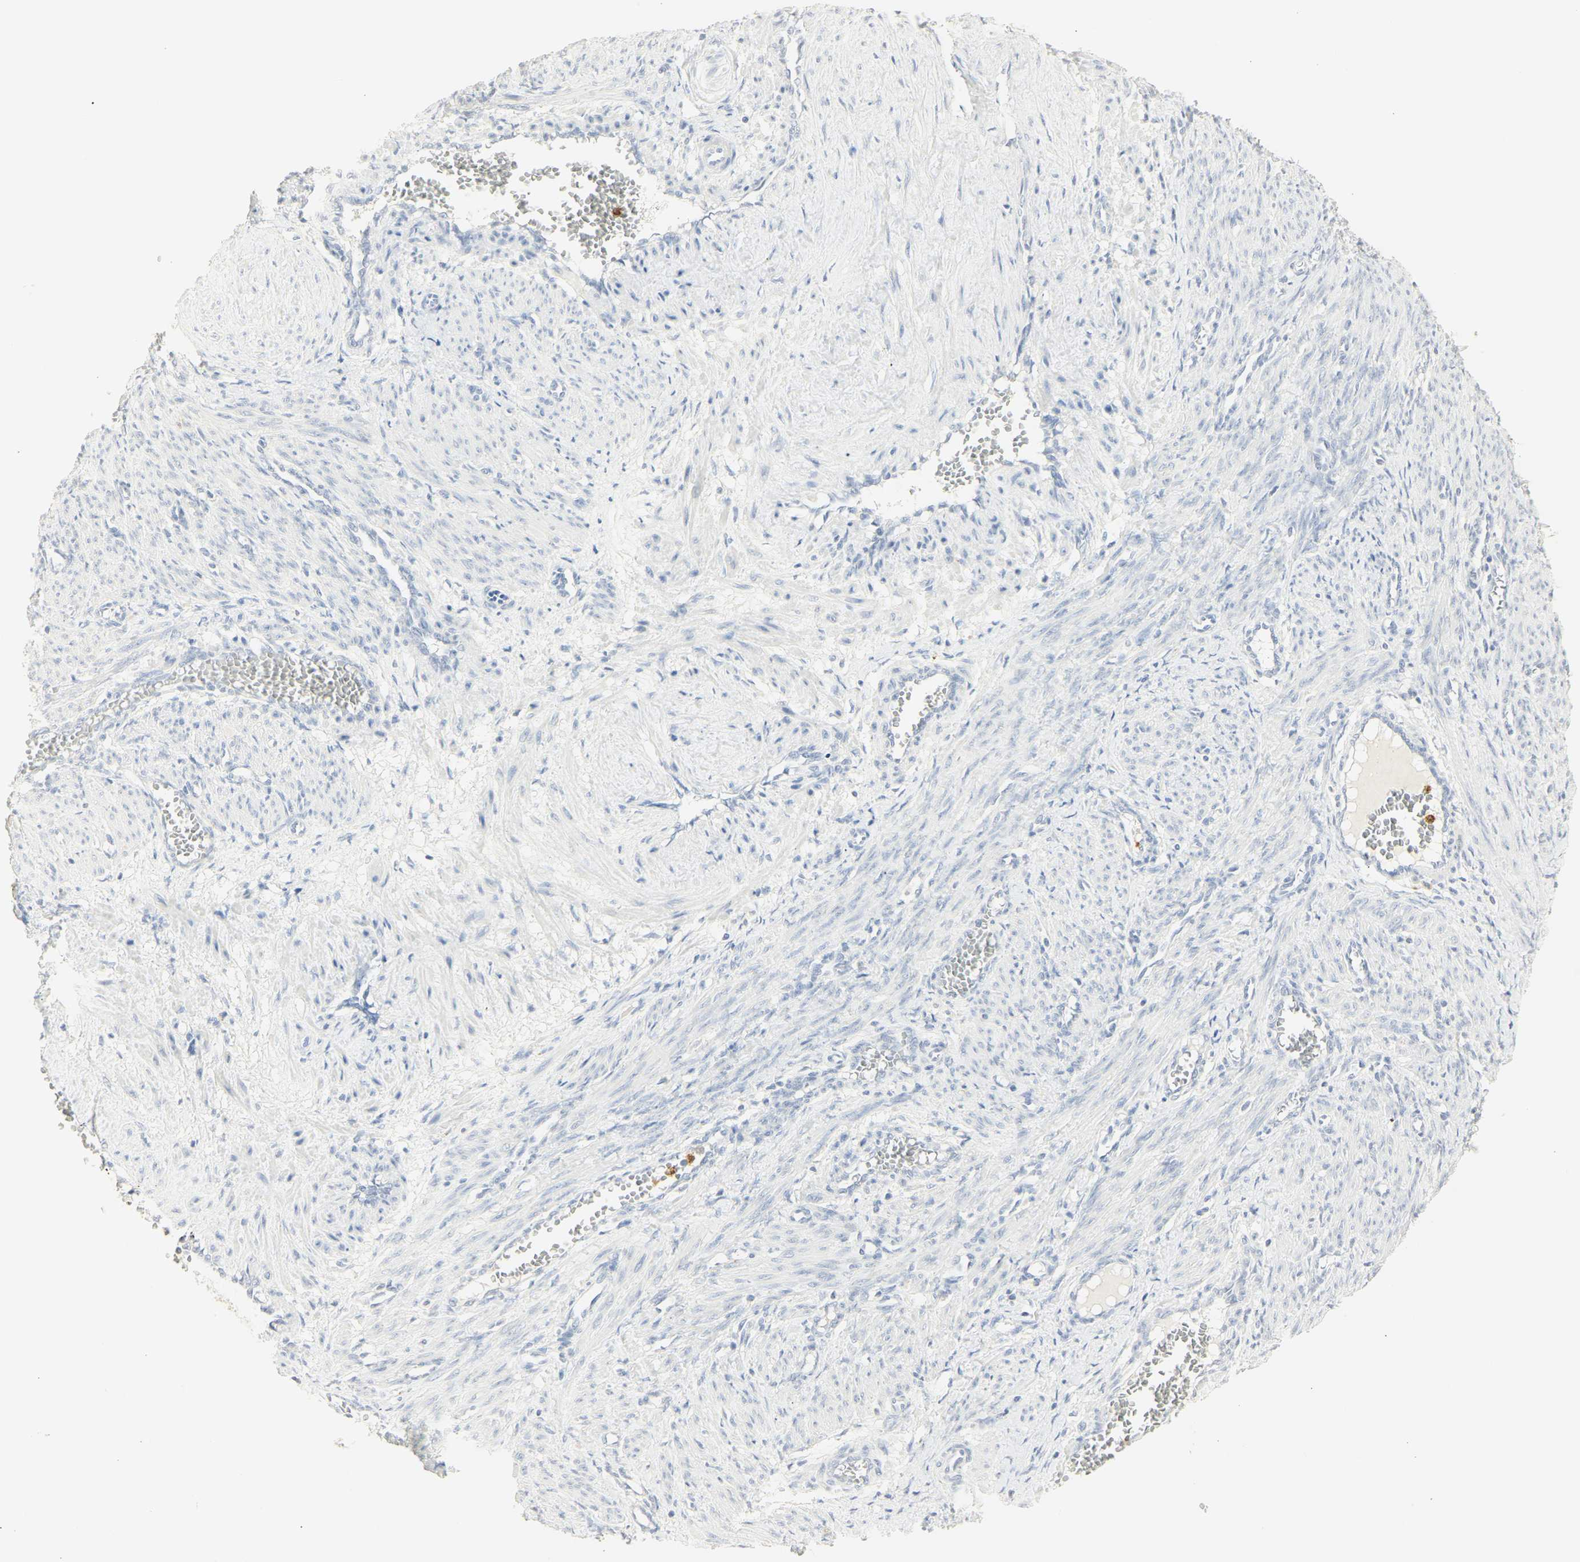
{"staining": {"intensity": "negative", "quantity": "none", "location": "none"}, "tissue": "smooth muscle", "cell_type": "Smooth muscle cells", "image_type": "normal", "snomed": [{"axis": "morphology", "description": "Normal tissue, NOS"}, {"axis": "topography", "description": "Endometrium"}], "caption": "Smooth muscle stained for a protein using immunohistochemistry exhibits no staining smooth muscle cells.", "gene": "MPO", "patient": {"sex": "female", "age": 33}}